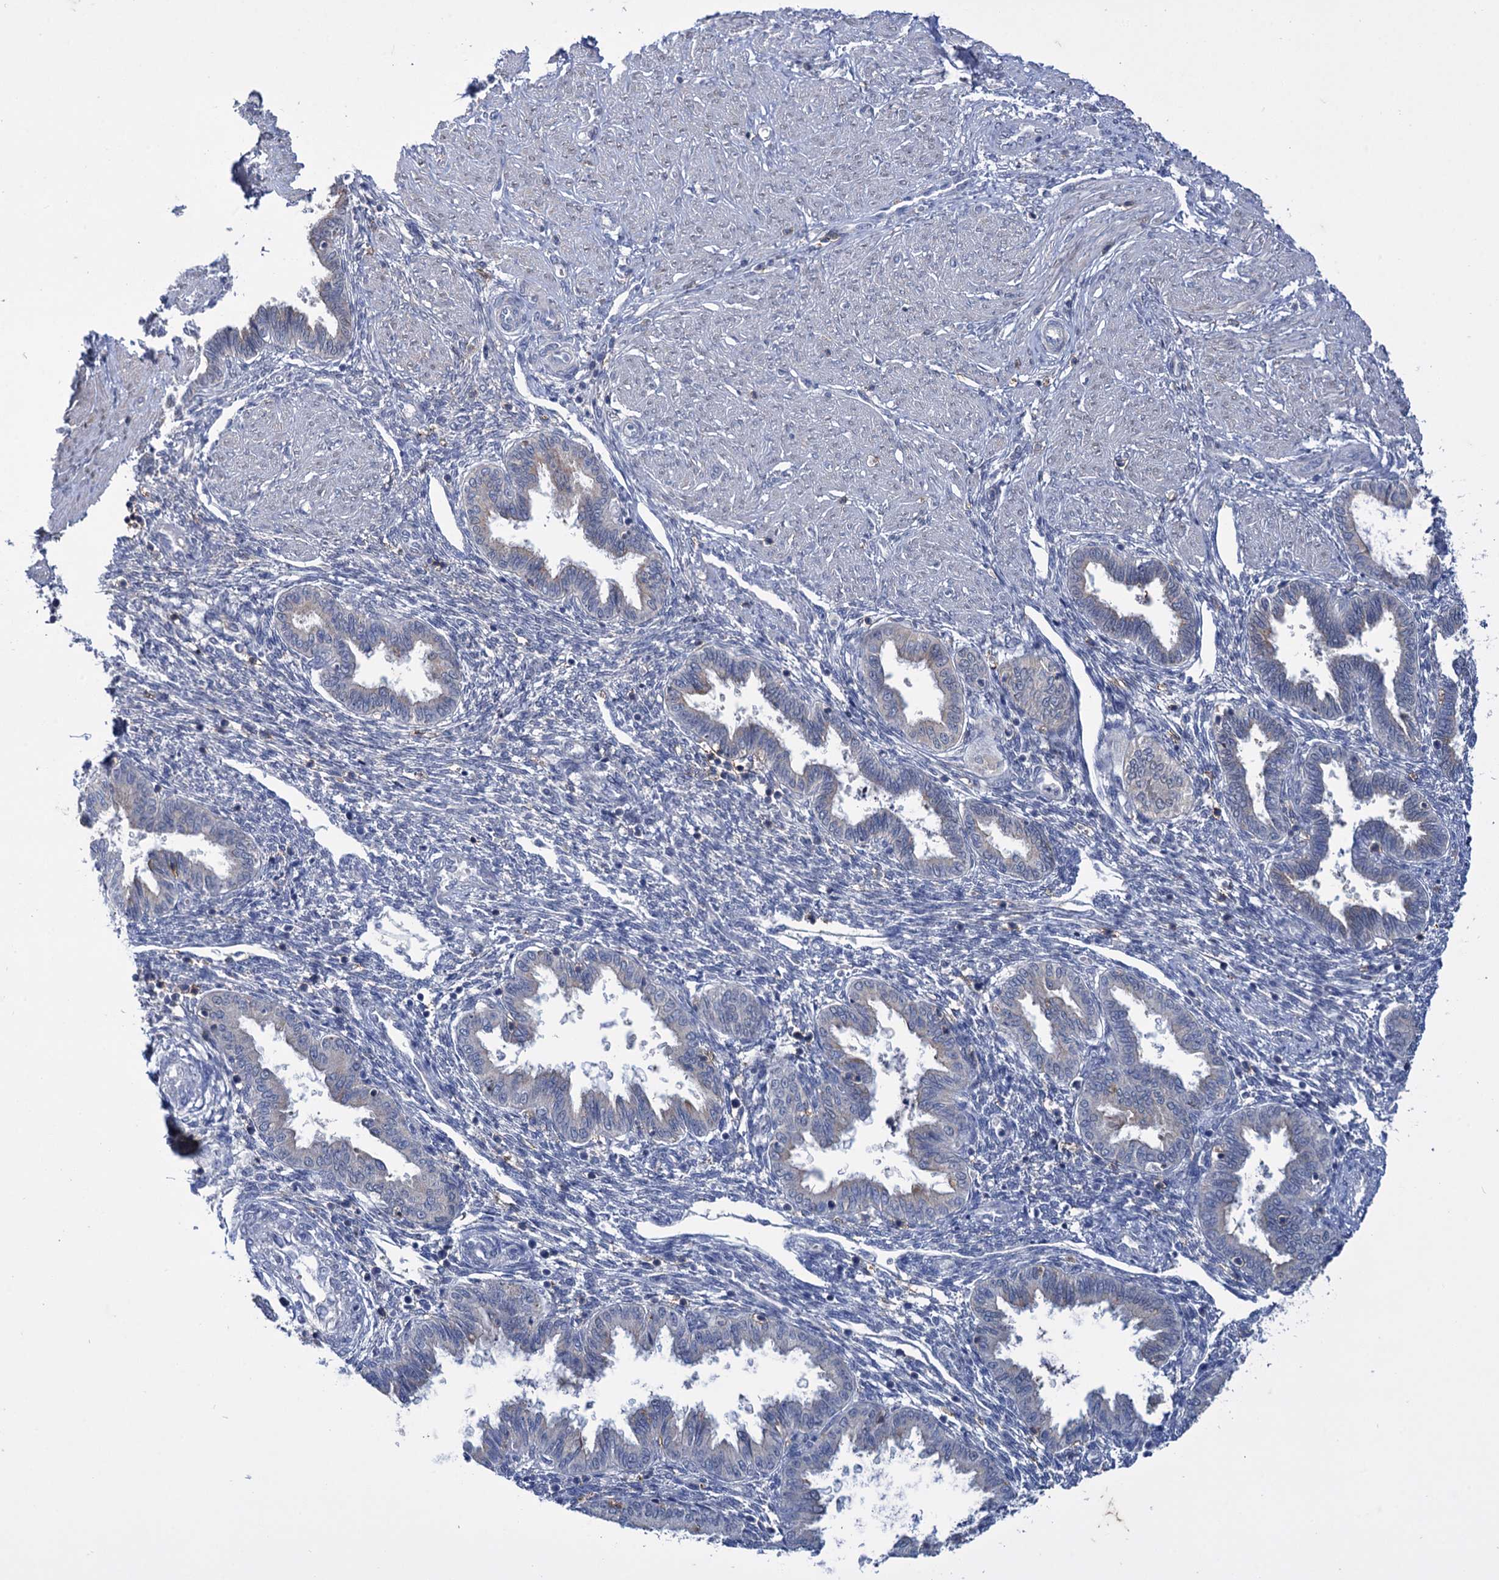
{"staining": {"intensity": "negative", "quantity": "none", "location": "none"}, "tissue": "endometrium", "cell_type": "Cells in endometrial stroma", "image_type": "normal", "snomed": [{"axis": "morphology", "description": "Normal tissue, NOS"}, {"axis": "topography", "description": "Endometrium"}], "caption": "The immunohistochemistry image has no significant positivity in cells in endometrial stroma of endometrium.", "gene": "MID1IP1", "patient": {"sex": "female", "age": 33}}